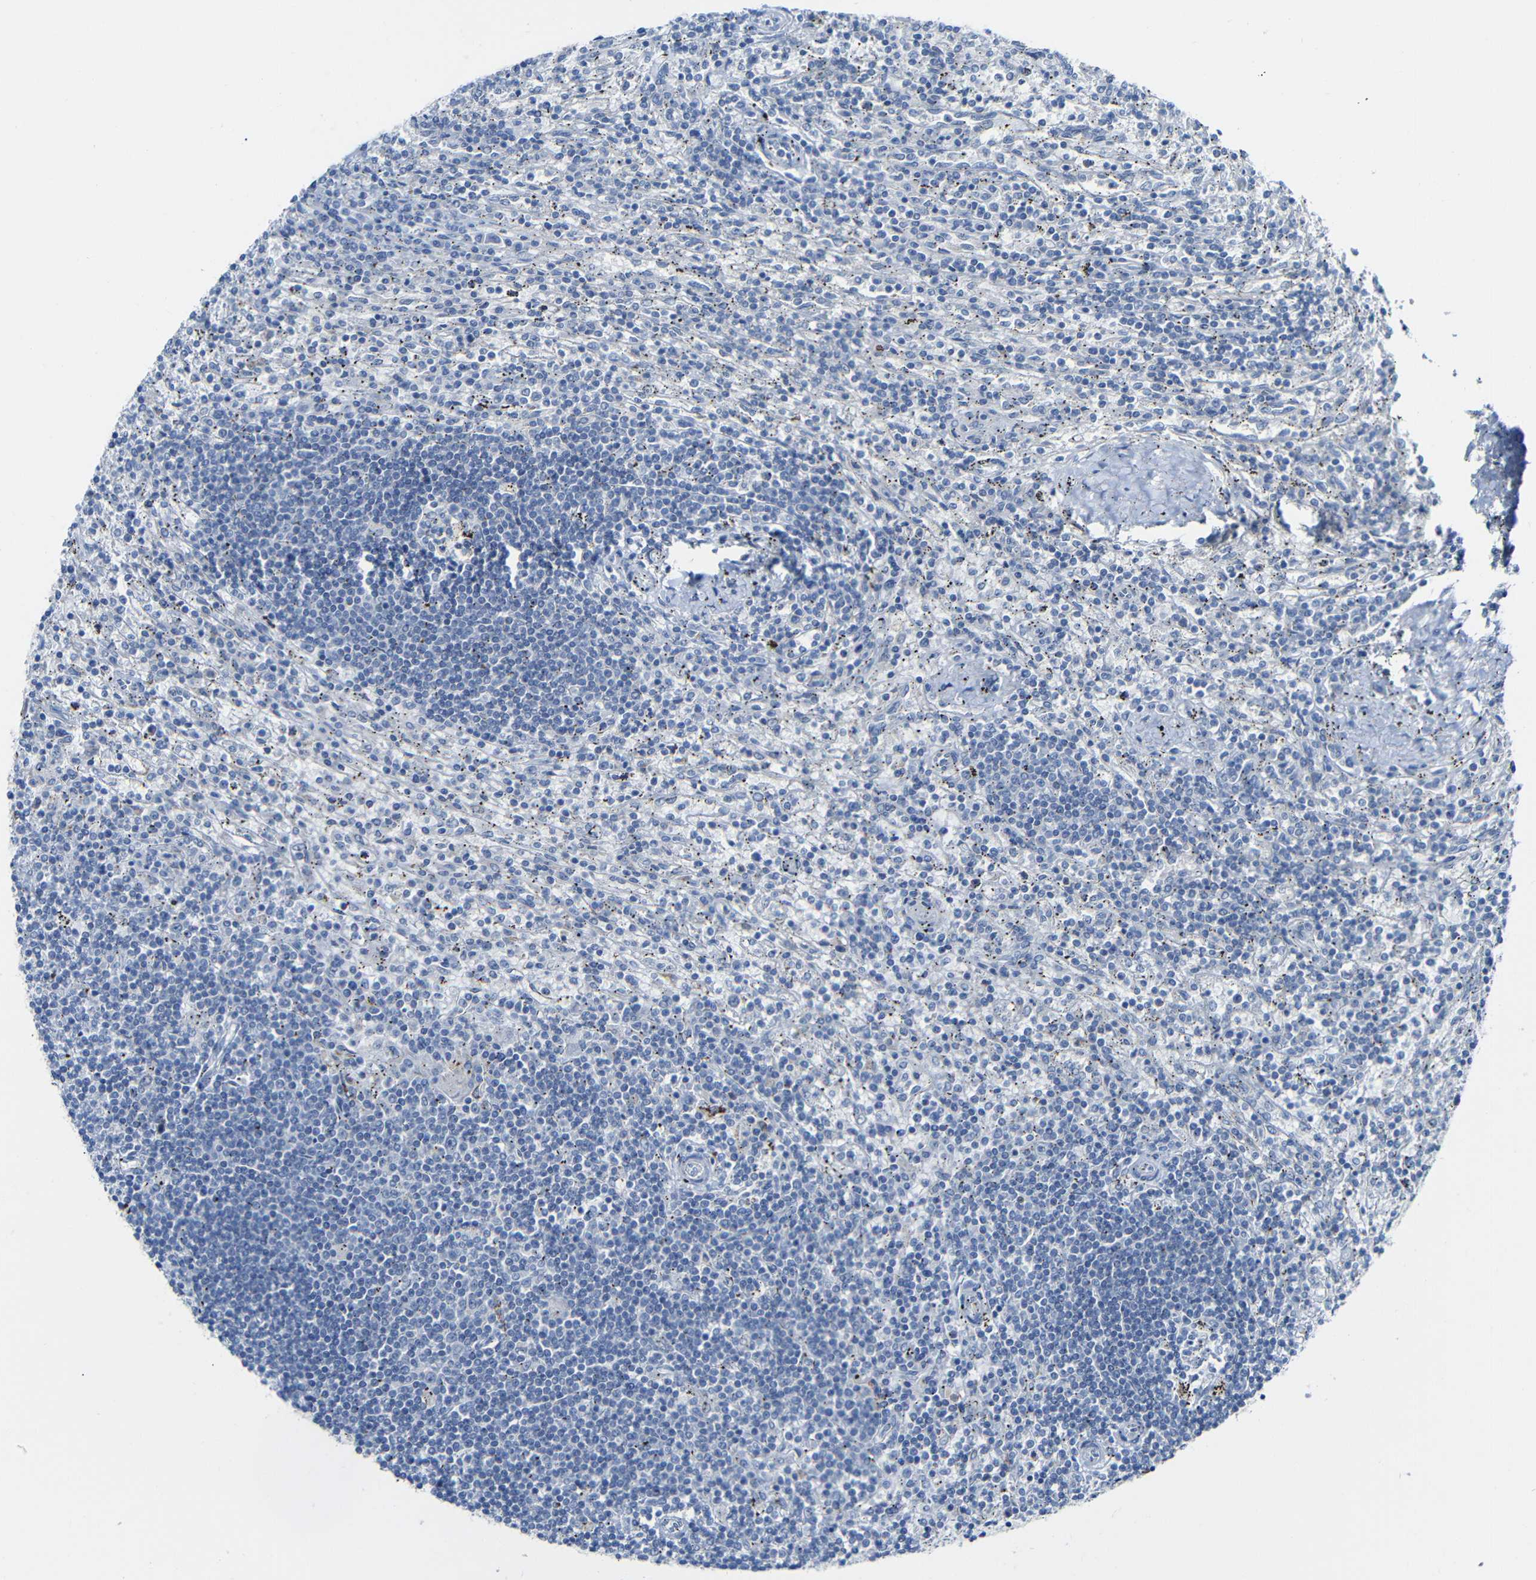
{"staining": {"intensity": "negative", "quantity": "none", "location": "none"}, "tissue": "lymphoma", "cell_type": "Tumor cells", "image_type": "cancer", "snomed": [{"axis": "morphology", "description": "Malignant lymphoma, non-Hodgkin's type, Low grade"}, {"axis": "topography", "description": "Spleen"}], "caption": "Immunohistochemistry of low-grade malignant lymphoma, non-Hodgkin's type shows no expression in tumor cells.", "gene": "C15orf48", "patient": {"sex": "male", "age": 76}}